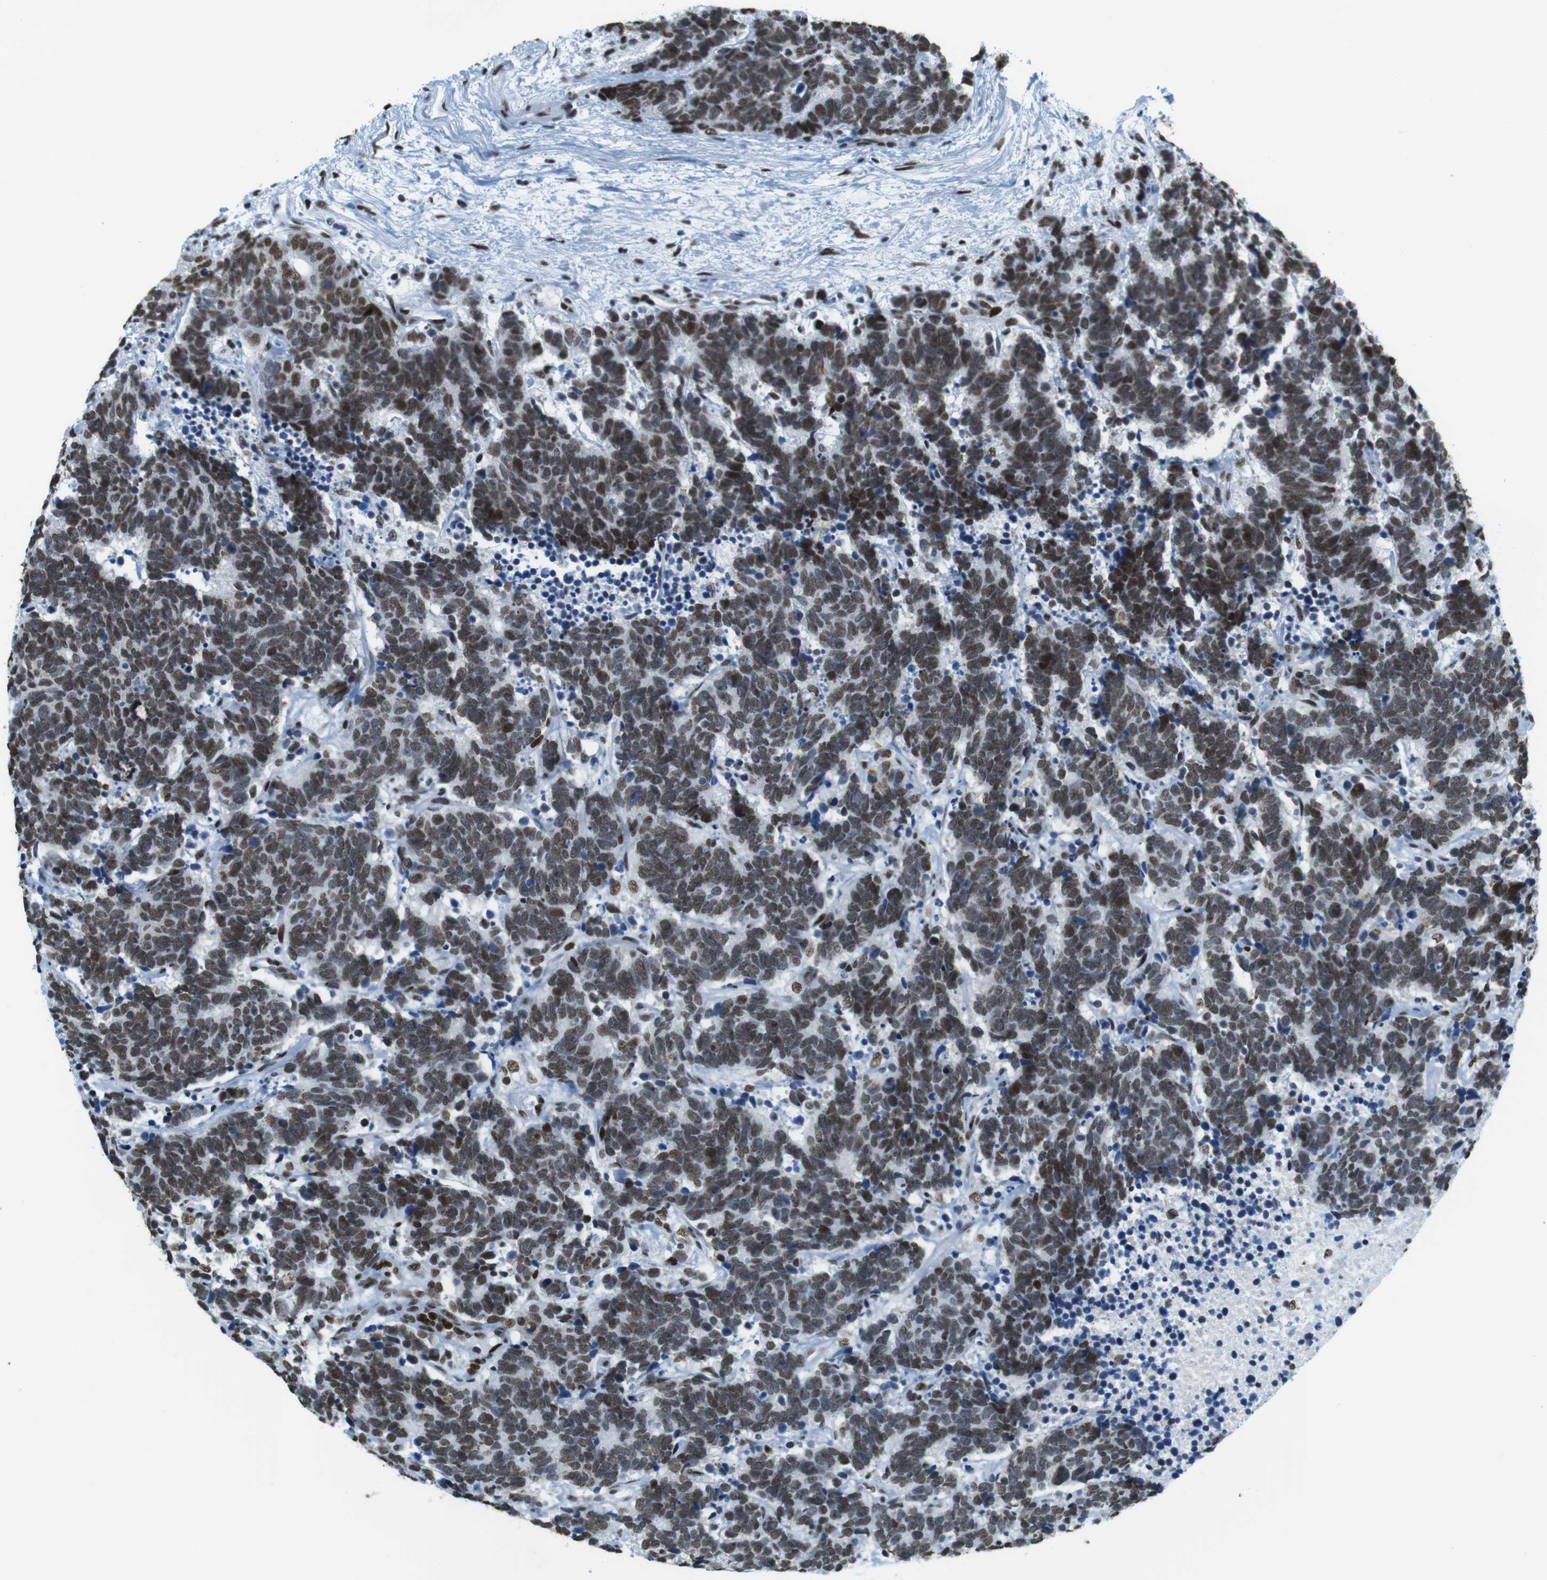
{"staining": {"intensity": "moderate", "quantity": ">75%", "location": "nuclear"}, "tissue": "carcinoid", "cell_type": "Tumor cells", "image_type": "cancer", "snomed": [{"axis": "morphology", "description": "Carcinoma, NOS"}, {"axis": "morphology", "description": "Carcinoid, malignant, NOS"}, {"axis": "topography", "description": "Urinary bladder"}], "caption": "There is medium levels of moderate nuclear staining in tumor cells of malignant carcinoid, as demonstrated by immunohistochemical staining (brown color).", "gene": "CITED2", "patient": {"sex": "male", "age": 57}}